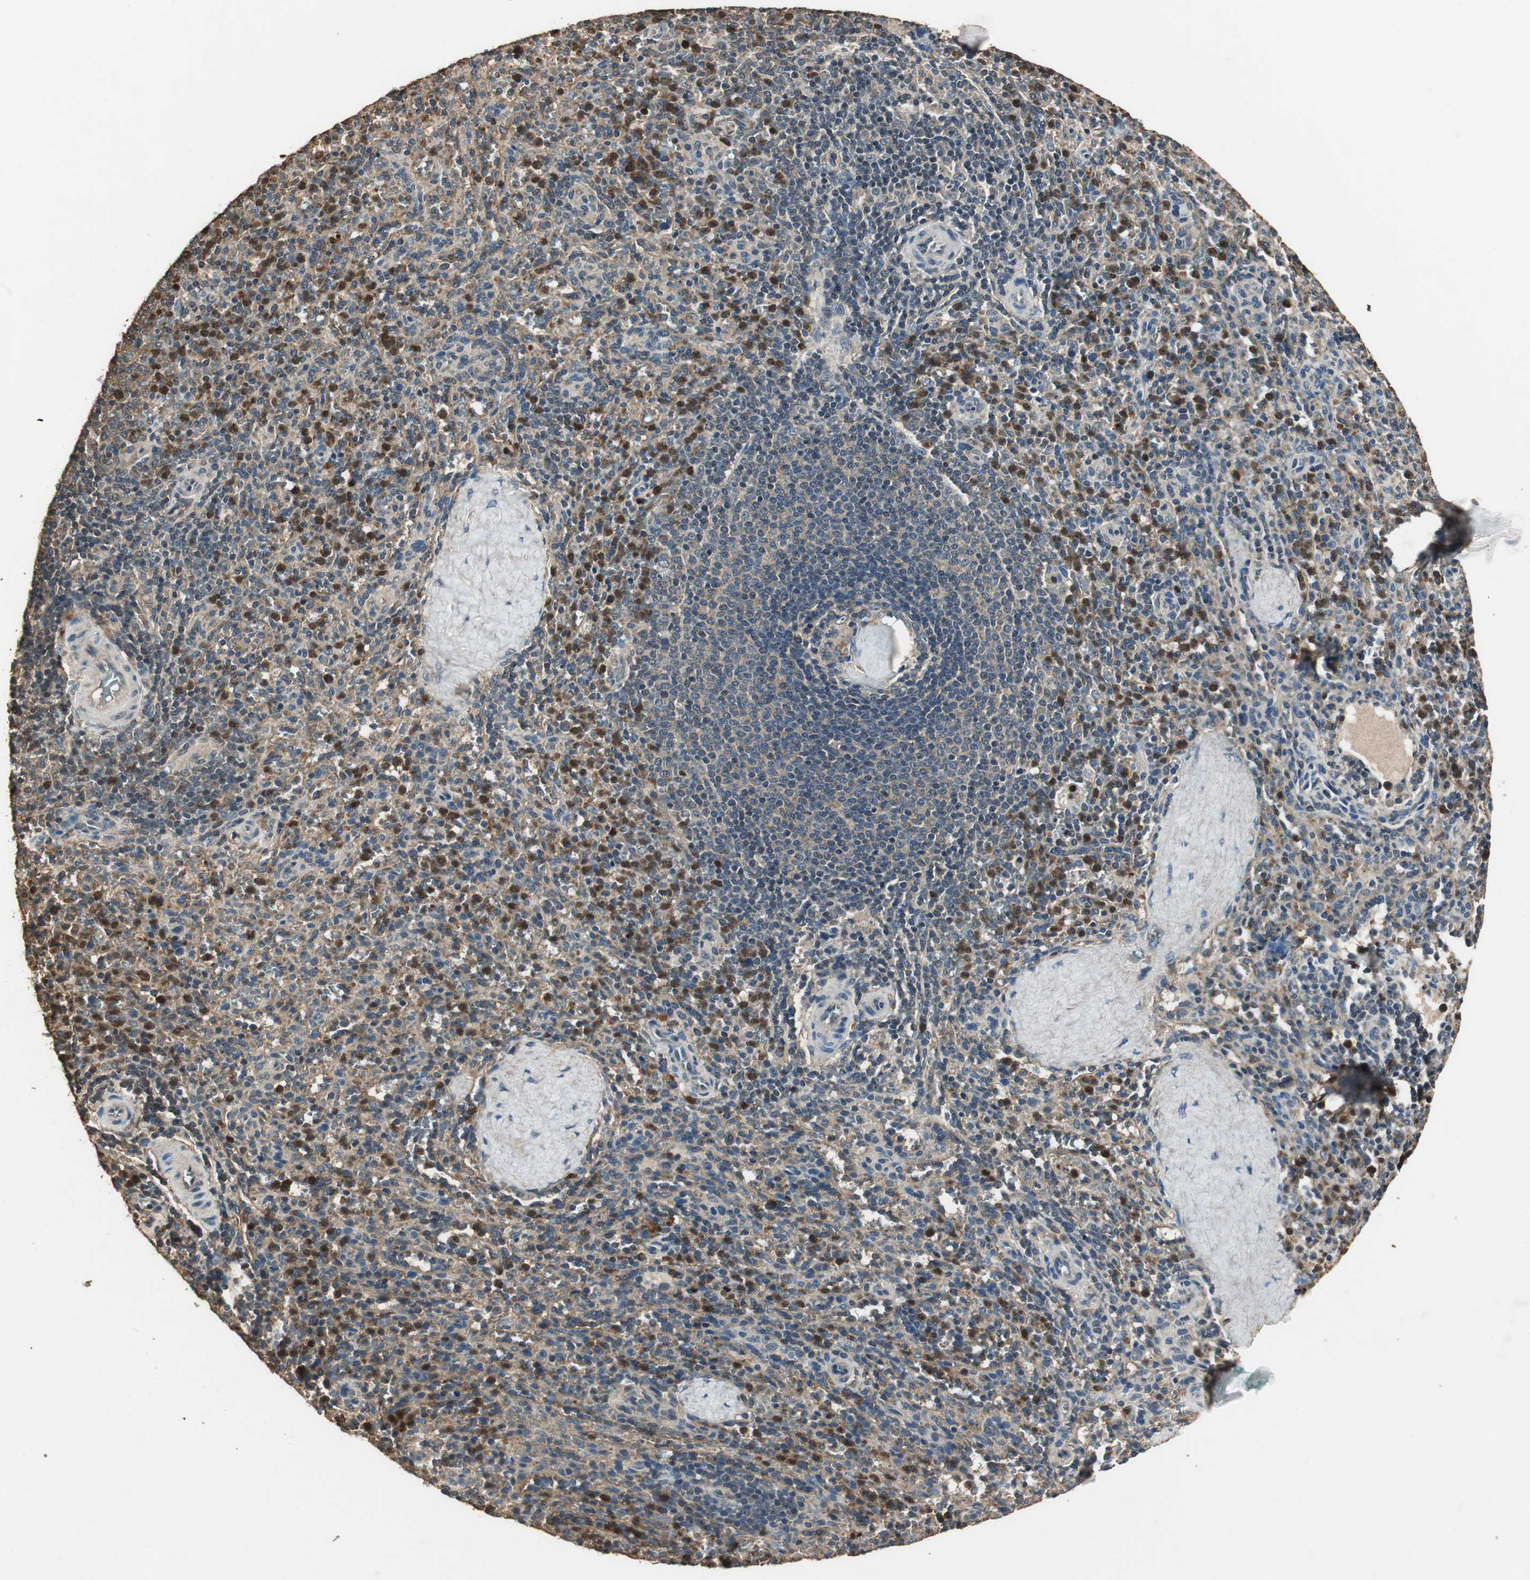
{"staining": {"intensity": "strong", "quantity": "25%-75%", "location": "cytoplasmic/membranous,nuclear"}, "tissue": "spleen", "cell_type": "Cells in red pulp", "image_type": "normal", "snomed": [{"axis": "morphology", "description": "Normal tissue, NOS"}, {"axis": "topography", "description": "Spleen"}], "caption": "High-power microscopy captured an IHC micrograph of unremarkable spleen, revealing strong cytoplasmic/membranous,nuclear staining in approximately 25%-75% of cells in red pulp.", "gene": "TMPRSS4", "patient": {"sex": "male", "age": 36}}